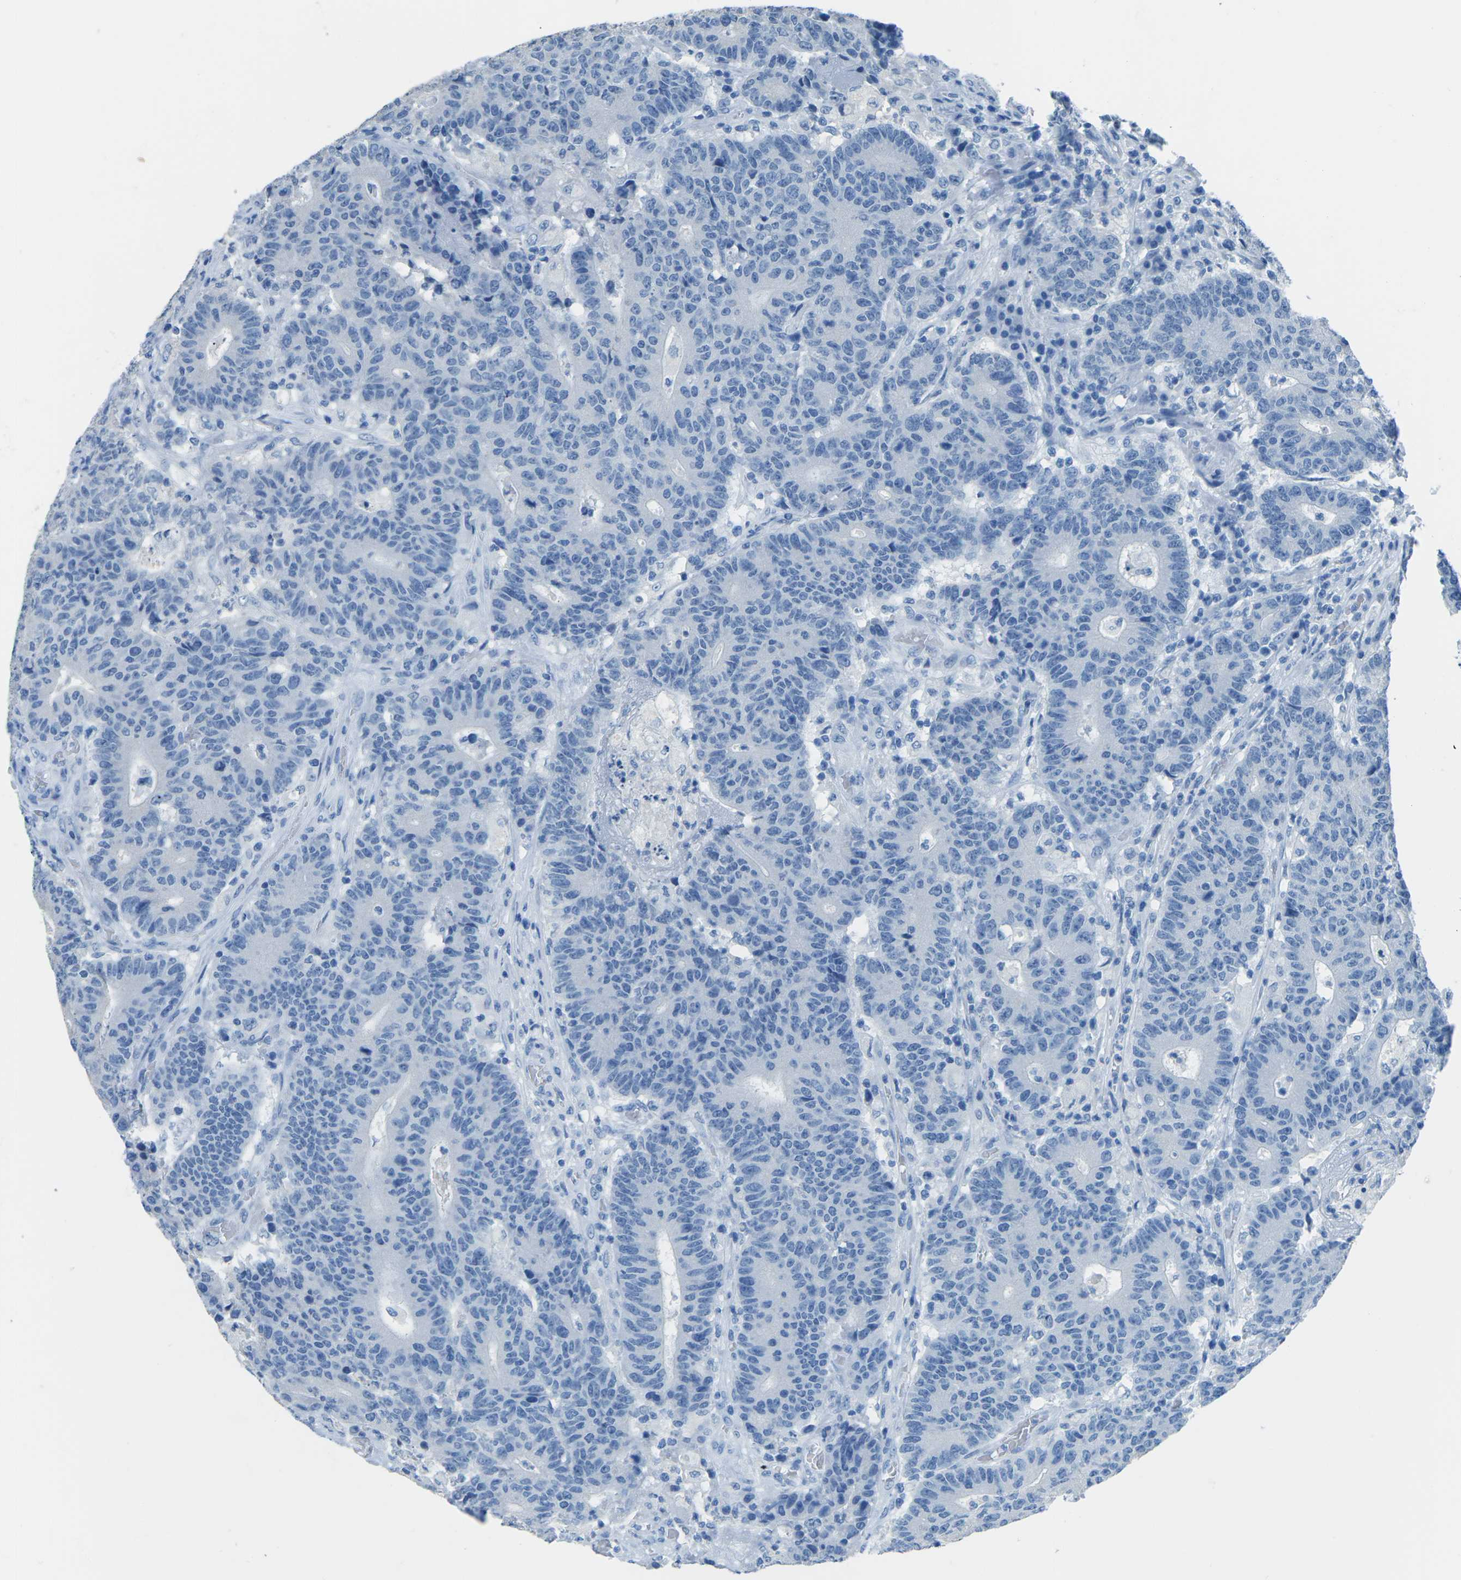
{"staining": {"intensity": "negative", "quantity": "none", "location": "none"}, "tissue": "colorectal cancer", "cell_type": "Tumor cells", "image_type": "cancer", "snomed": [{"axis": "morphology", "description": "Normal tissue, NOS"}, {"axis": "morphology", "description": "Adenocarcinoma, NOS"}, {"axis": "topography", "description": "Colon"}], "caption": "The photomicrograph exhibits no staining of tumor cells in colorectal adenocarcinoma.", "gene": "MYH8", "patient": {"sex": "female", "age": 75}}